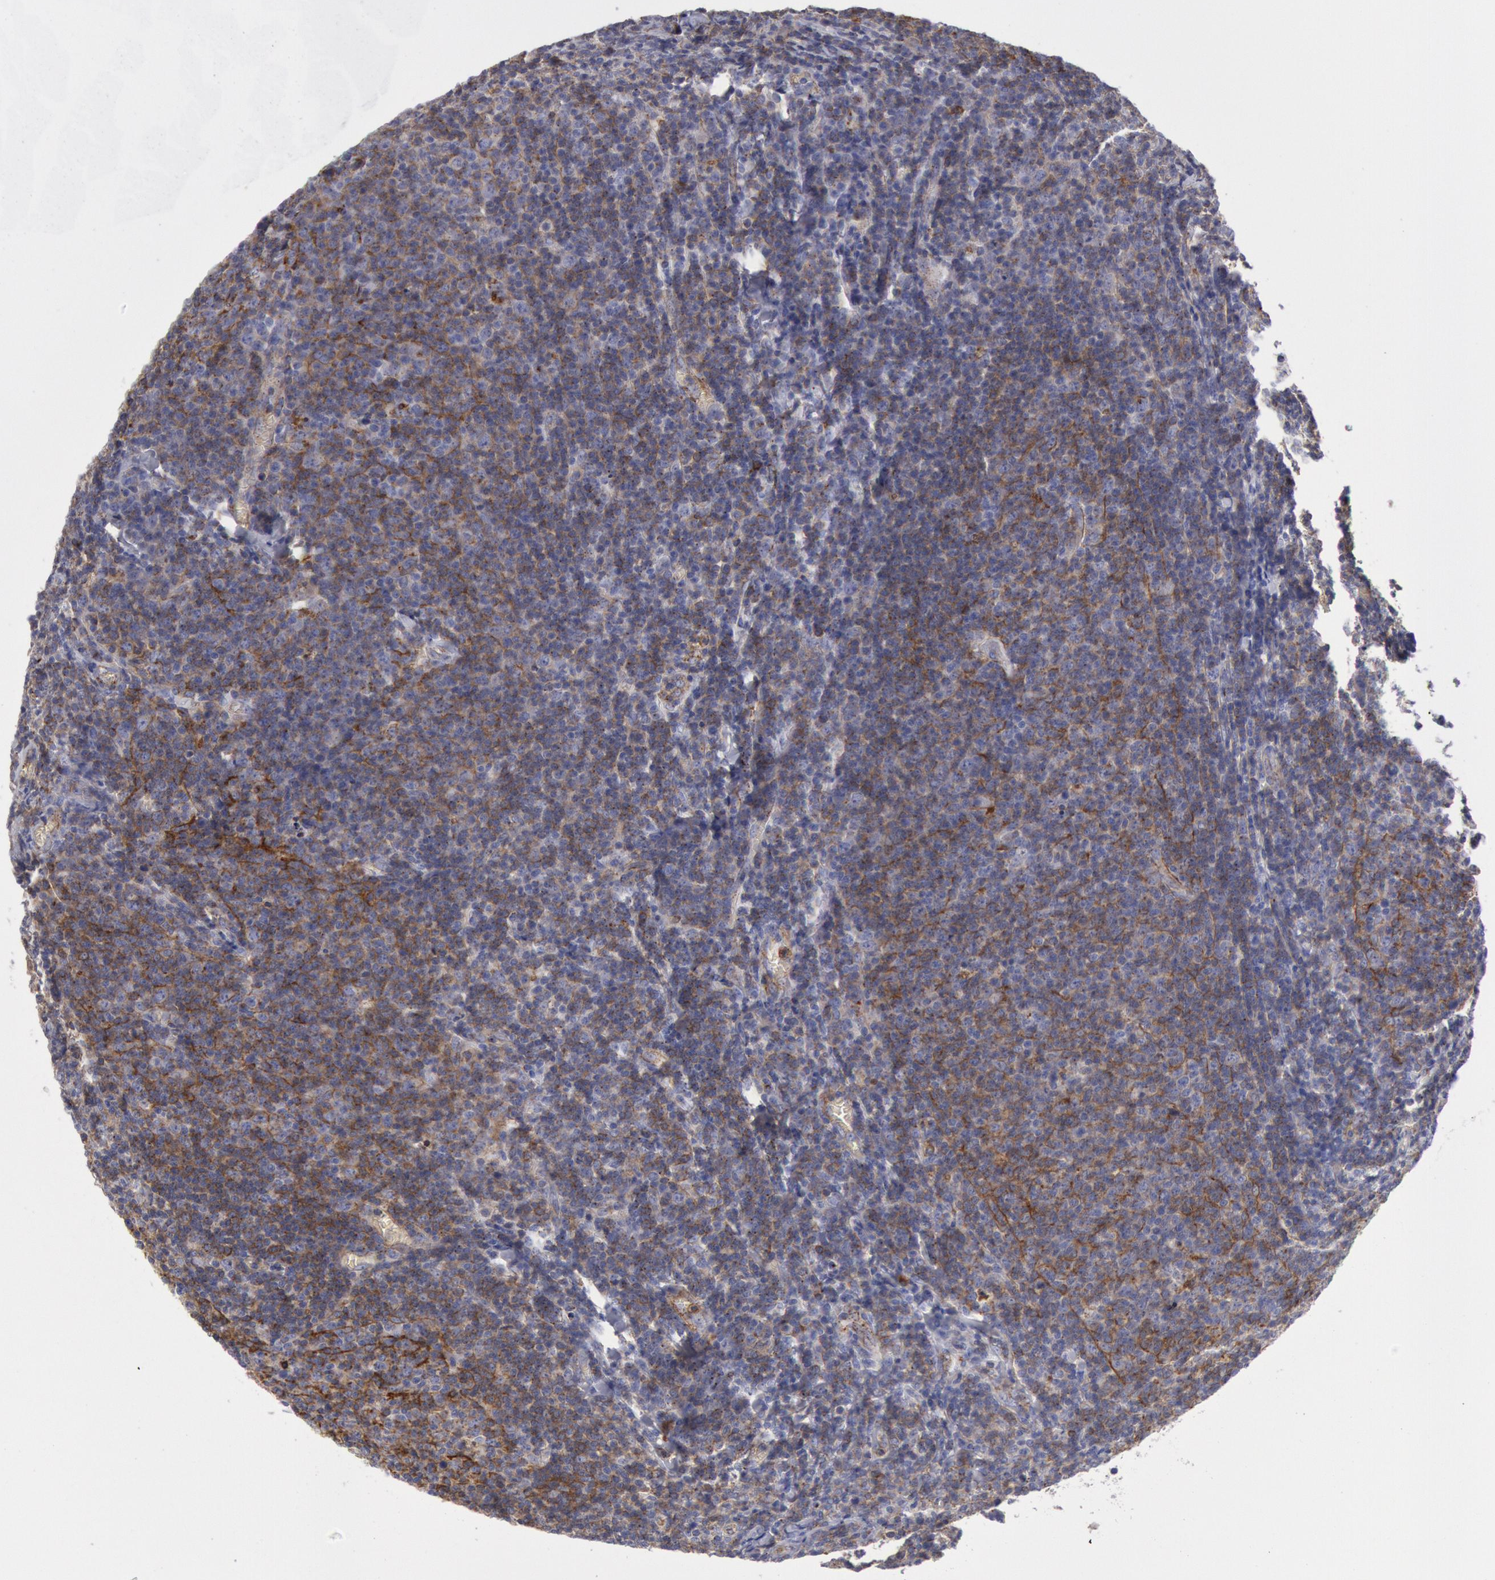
{"staining": {"intensity": "weak", "quantity": "25%-75%", "location": "cytoplasmic/membranous"}, "tissue": "lymphoma", "cell_type": "Tumor cells", "image_type": "cancer", "snomed": [{"axis": "morphology", "description": "Malignant lymphoma, non-Hodgkin's type, Low grade"}, {"axis": "topography", "description": "Lymph node"}], "caption": "Human lymphoma stained with a protein marker exhibits weak staining in tumor cells.", "gene": "FLOT1", "patient": {"sex": "male", "age": 74}}